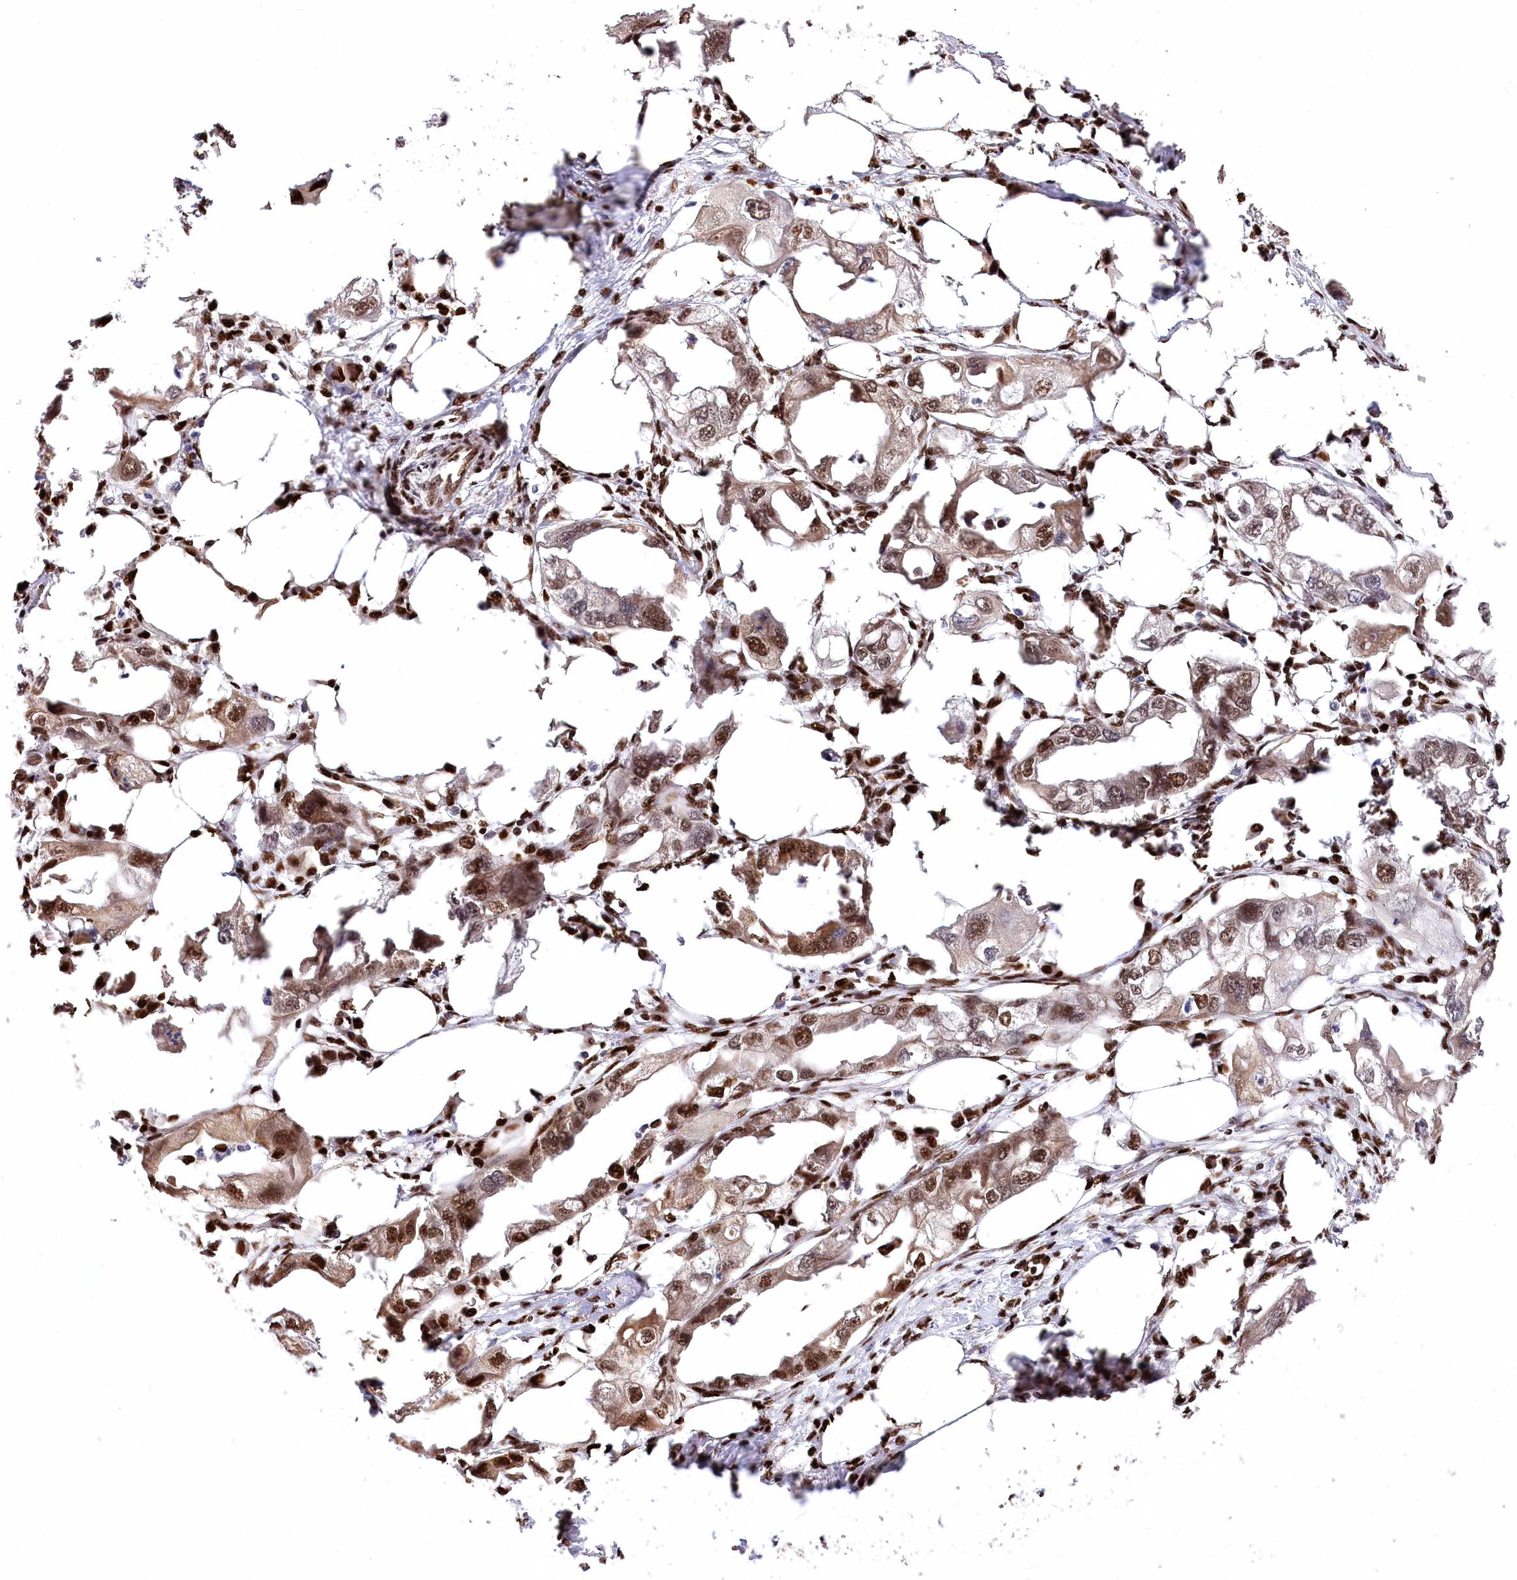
{"staining": {"intensity": "moderate", "quantity": ">75%", "location": "cytoplasmic/membranous,nuclear"}, "tissue": "endometrial cancer", "cell_type": "Tumor cells", "image_type": "cancer", "snomed": [{"axis": "morphology", "description": "Adenocarcinoma, NOS"}, {"axis": "morphology", "description": "Adenocarcinoma, metastatic, NOS"}, {"axis": "topography", "description": "Adipose tissue"}, {"axis": "topography", "description": "Endometrium"}], "caption": "Endometrial cancer stained with immunohistochemistry displays moderate cytoplasmic/membranous and nuclear staining in approximately >75% of tumor cells. Using DAB (3,3'-diaminobenzidine) (brown) and hematoxylin (blue) stains, captured at high magnification using brightfield microscopy.", "gene": "FIGN", "patient": {"sex": "female", "age": 67}}